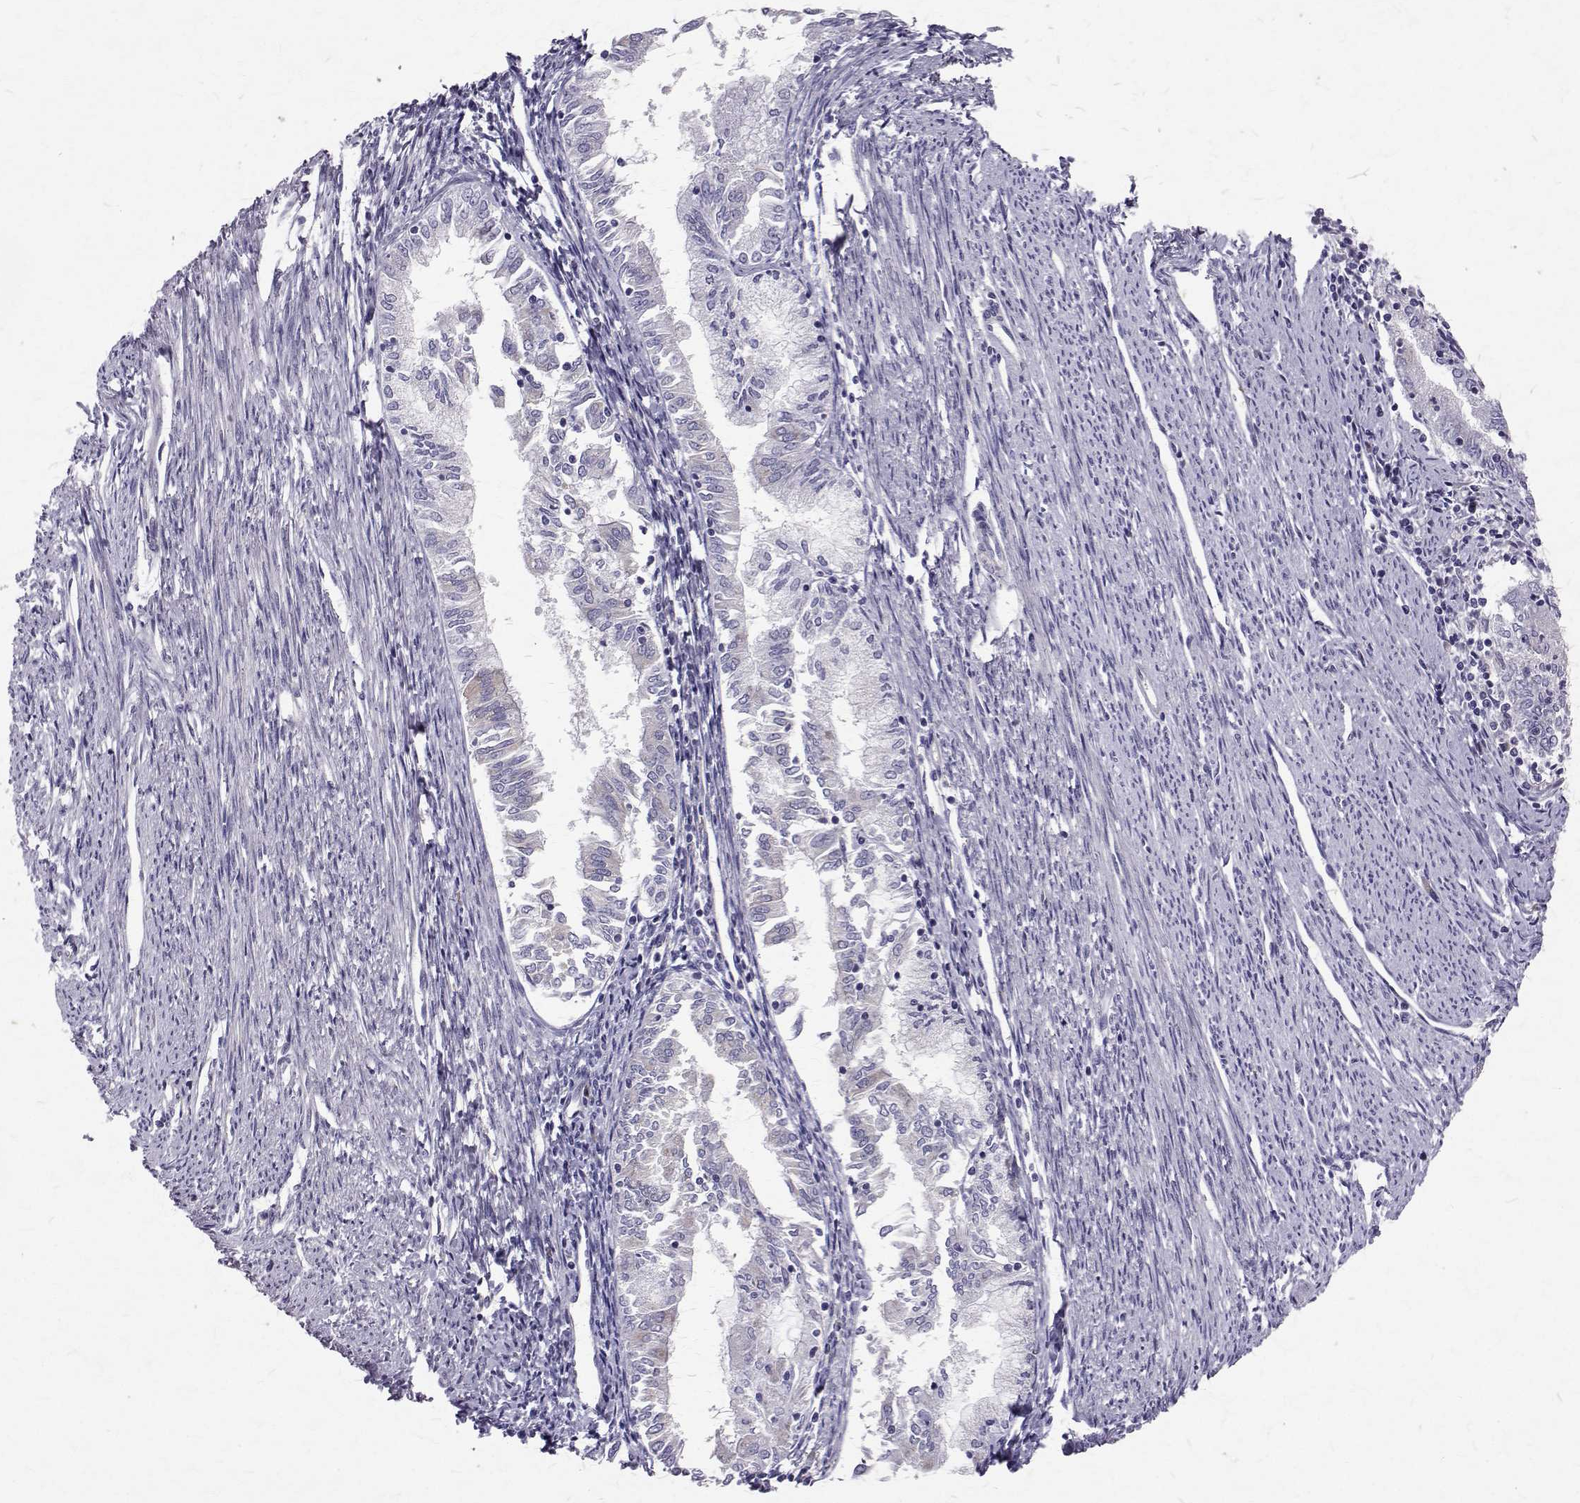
{"staining": {"intensity": "negative", "quantity": "none", "location": "none"}, "tissue": "endometrial cancer", "cell_type": "Tumor cells", "image_type": "cancer", "snomed": [{"axis": "morphology", "description": "Adenocarcinoma, NOS"}, {"axis": "topography", "description": "Endometrium"}], "caption": "High magnification brightfield microscopy of adenocarcinoma (endometrial) stained with DAB (3,3'-diaminobenzidine) (brown) and counterstained with hematoxylin (blue): tumor cells show no significant expression.", "gene": "ARFGAP1", "patient": {"sex": "female", "age": 79}}